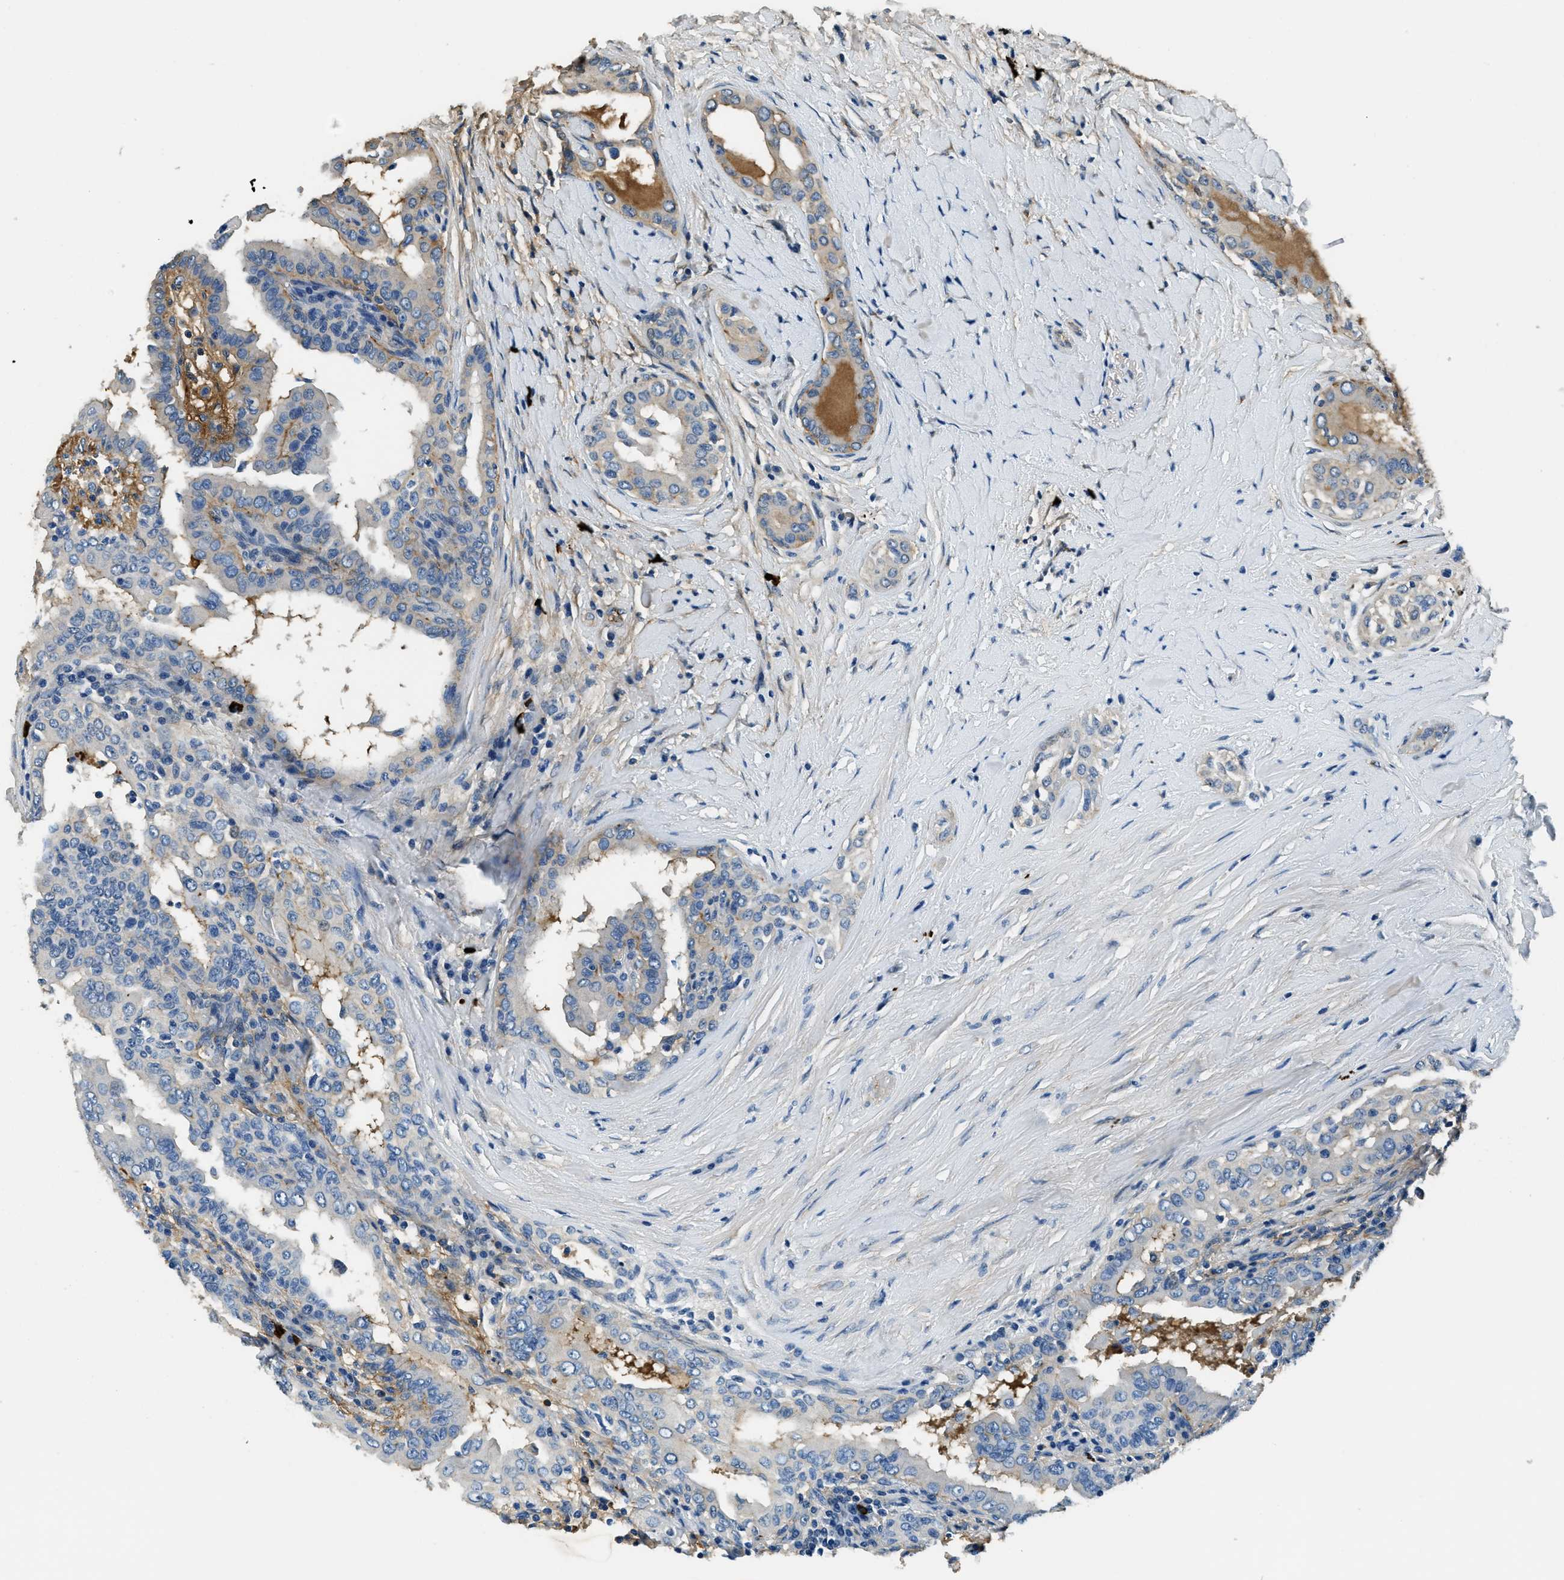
{"staining": {"intensity": "weak", "quantity": "<25%", "location": "cytoplasmic/membranous"}, "tissue": "thyroid cancer", "cell_type": "Tumor cells", "image_type": "cancer", "snomed": [{"axis": "morphology", "description": "Papillary adenocarcinoma, NOS"}, {"axis": "topography", "description": "Thyroid gland"}], "caption": "Photomicrograph shows no significant protein staining in tumor cells of thyroid cancer (papillary adenocarcinoma). The staining was performed using DAB (3,3'-diaminobenzidine) to visualize the protein expression in brown, while the nuclei were stained in blue with hematoxylin (Magnification: 20x).", "gene": "TMEM186", "patient": {"sex": "male", "age": 33}}